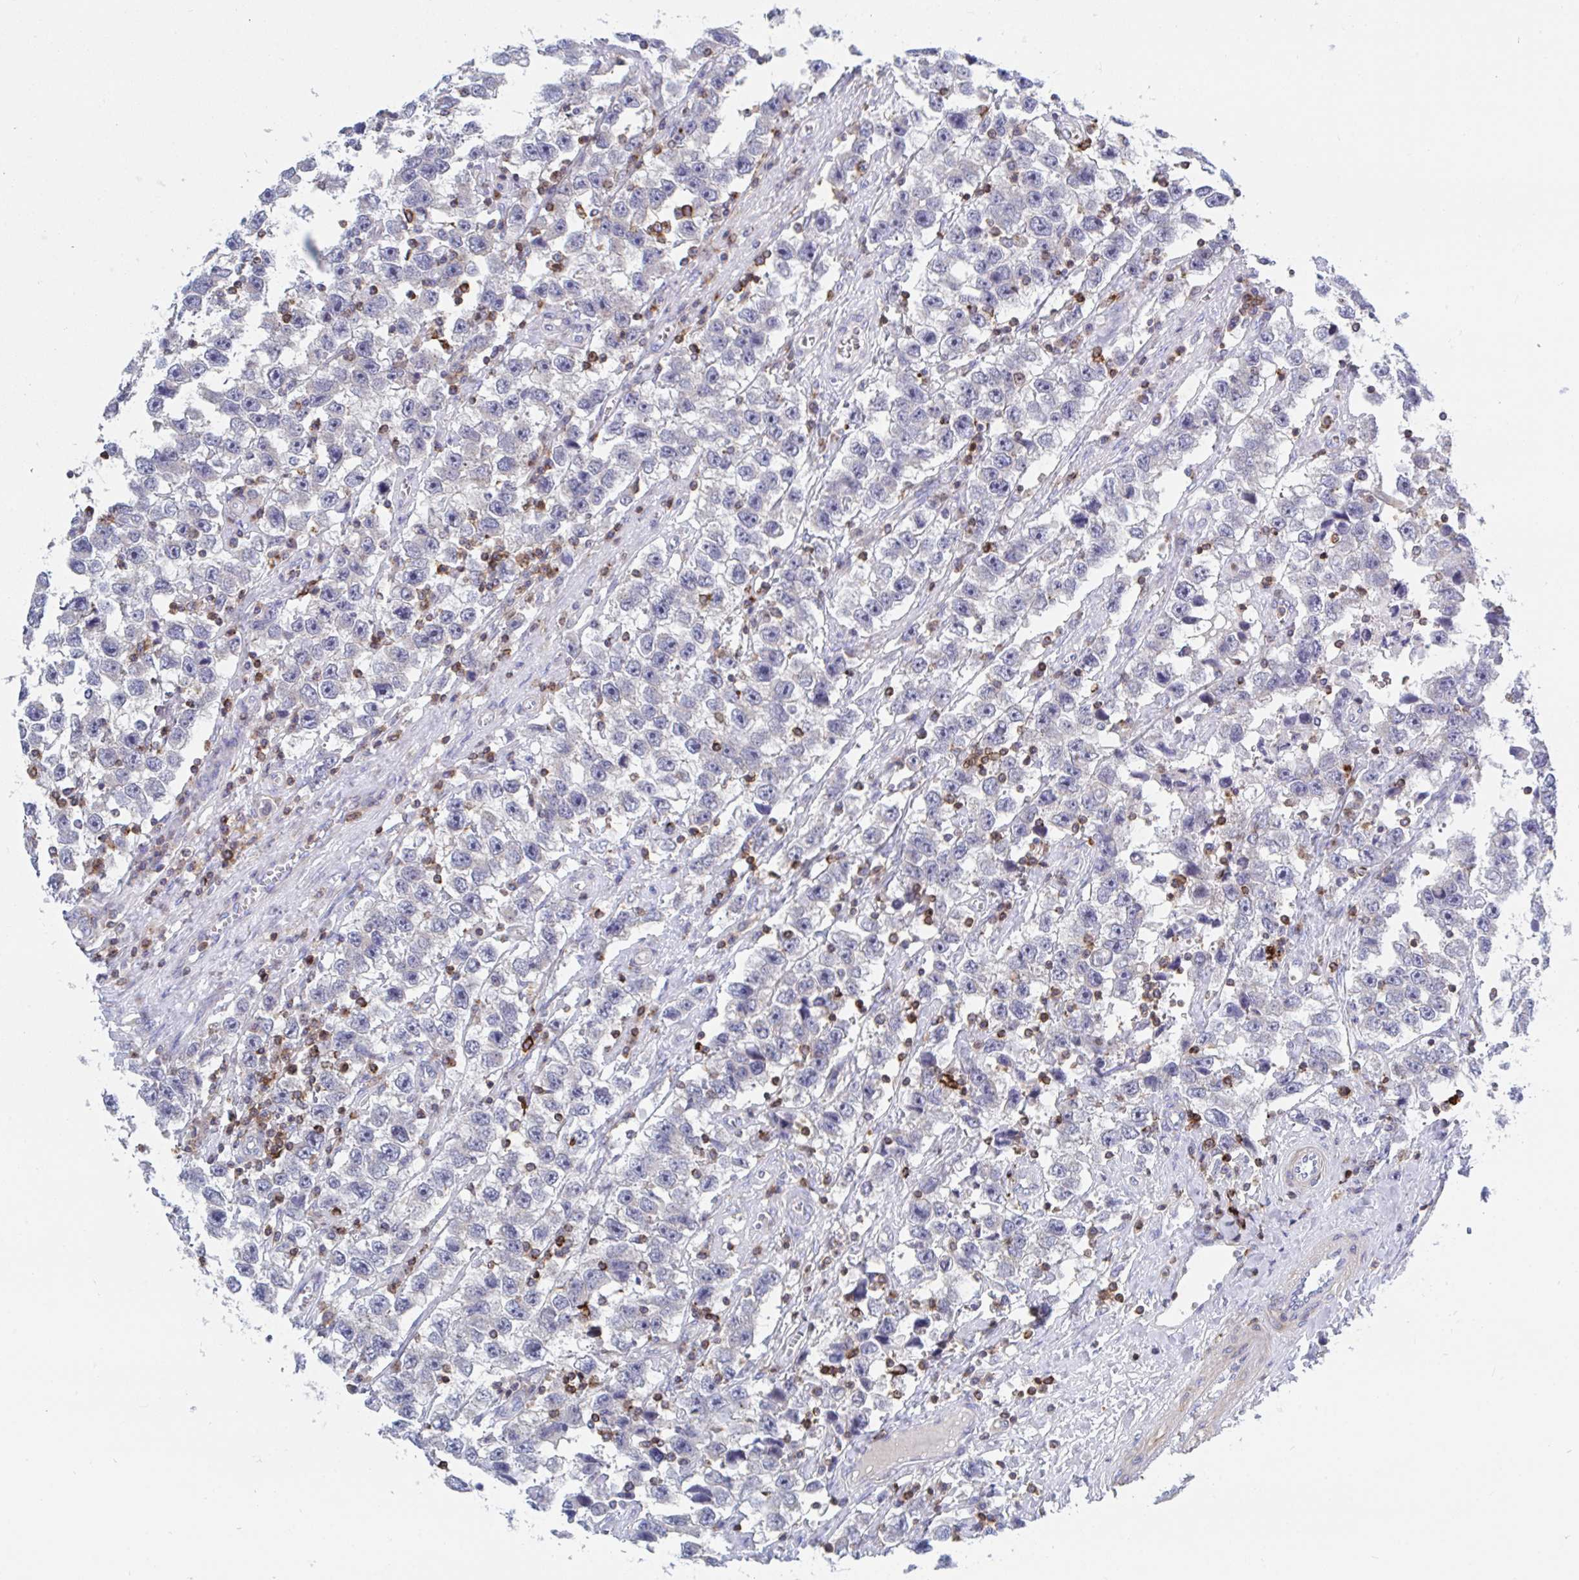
{"staining": {"intensity": "negative", "quantity": "none", "location": "none"}, "tissue": "testis cancer", "cell_type": "Tumor cells", "image_type": "cancer", "snomed": [{"axis": "morphology", "description": "Seminoma, NOS"}, {"axis": "topography", "description": "Testis"}], "caption": "Tumor cells show no significant positivity in testis cancer. (DAB (3,3'-diaminobenzidine) IHC with hematoxylin counter stain).", "gene": "FRMD3", "patient": {"sex": "male", "age": 33}}